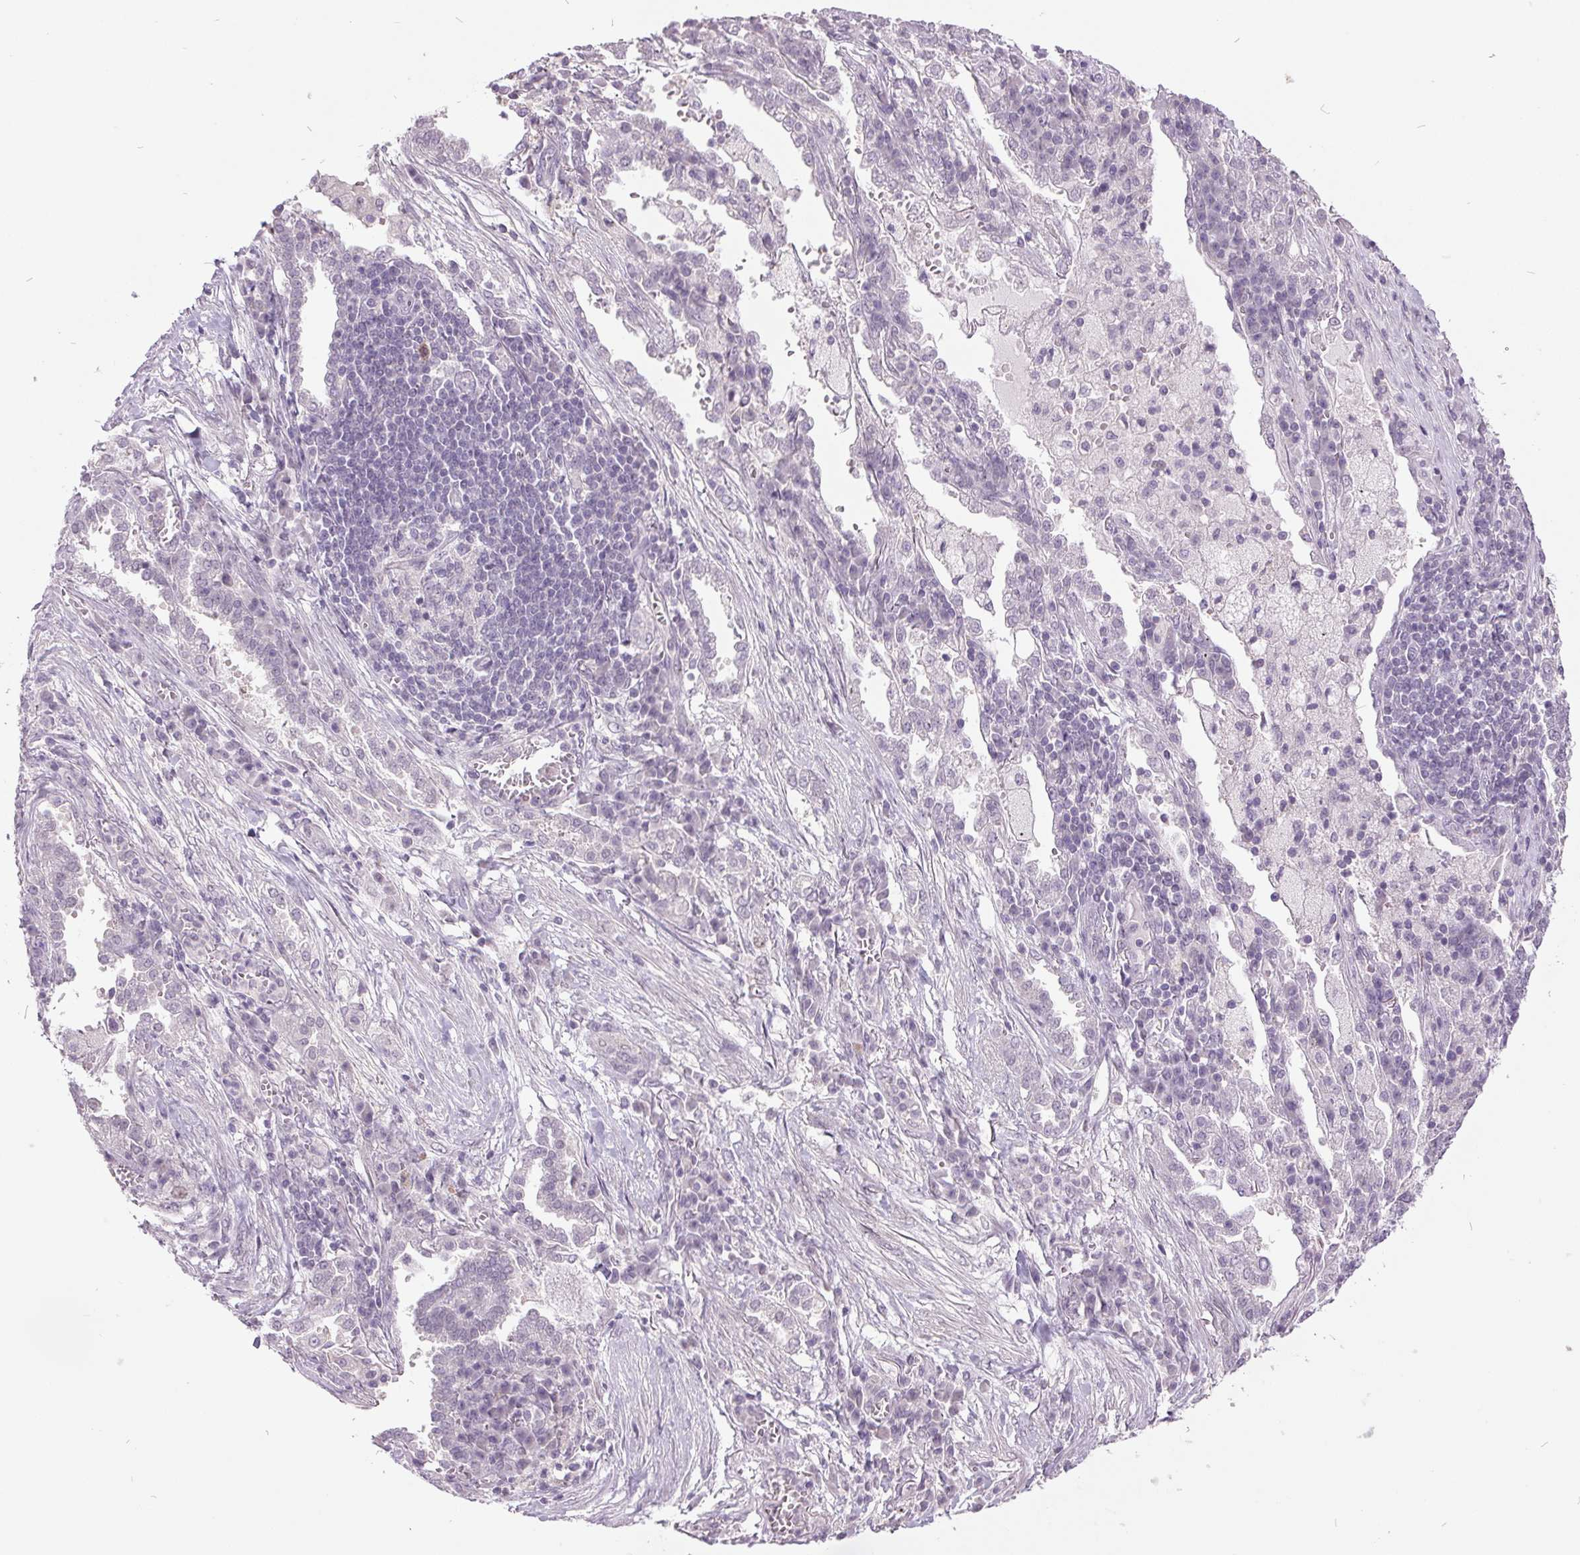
{"staining": {"intensity": "negative", "quantity": "none", "location": "none"}, "tissue": "lung cancer", "cell_type": "Tumor cells", "image_type": "cancer", "snomed": [{"axis": "morphology", "description": "Adenocarcinoma, NOS"}, {"axis": "topography", "description": "Lung"}], "caption": "Immunohistochemistry of human lung adenocarcinoma exhibits no expression in tumor cells. (Stains: DAB (3,3'-diaminobenzidine) immunohistochemistry with hematoxylin counter stain, Microscopy: brightfield microscopy at high magnification).", "gene": "C2orf16", "patient": {"sex": "male", "age": 57}}